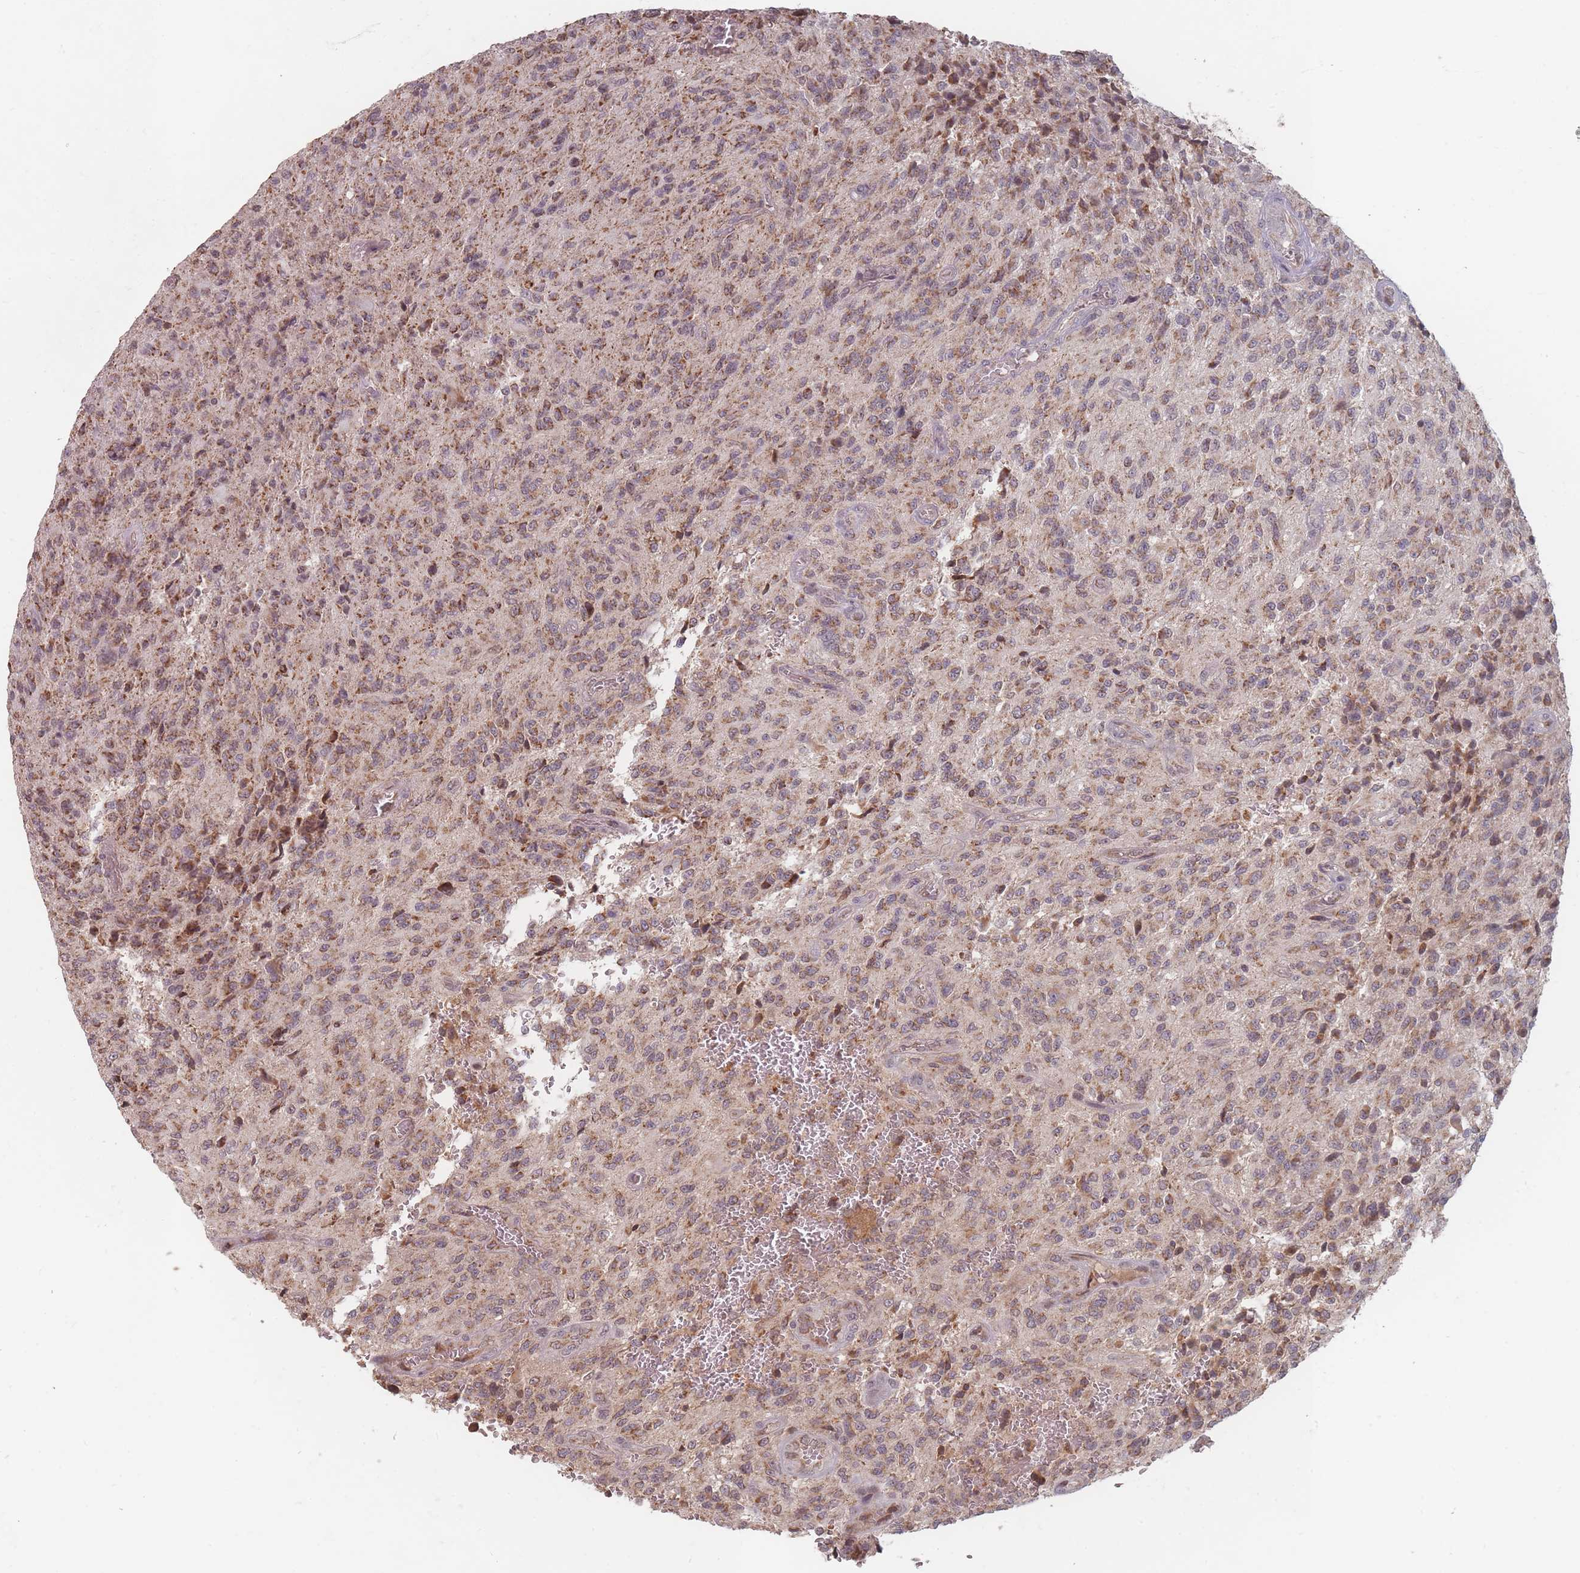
{"staining": {"intensity": "moderate", "quantity": "25%-75%", "location": "cytoplasmic/membranous"}, "tissue": "glioma", "cell_type": "Tumor cells", "image_type": "cancer", "snomed": [{"axis": "morphology", "description": "Normal tissue, NOS"}, {"axis": "morphology", "description": "Glioma, malignant, High grade"}, {"axis": "topography", "description": "Cerebral cortex"}], "caption": "Immunohistochemical staining of human malignant glioma (high-grade) reveals medium levels of moderate cytoplasmic/membranous protein expression in about 25%-75% of tumor cells.", "gene": "OR2M4", "patient": {"sex": "male", "age": 56}}